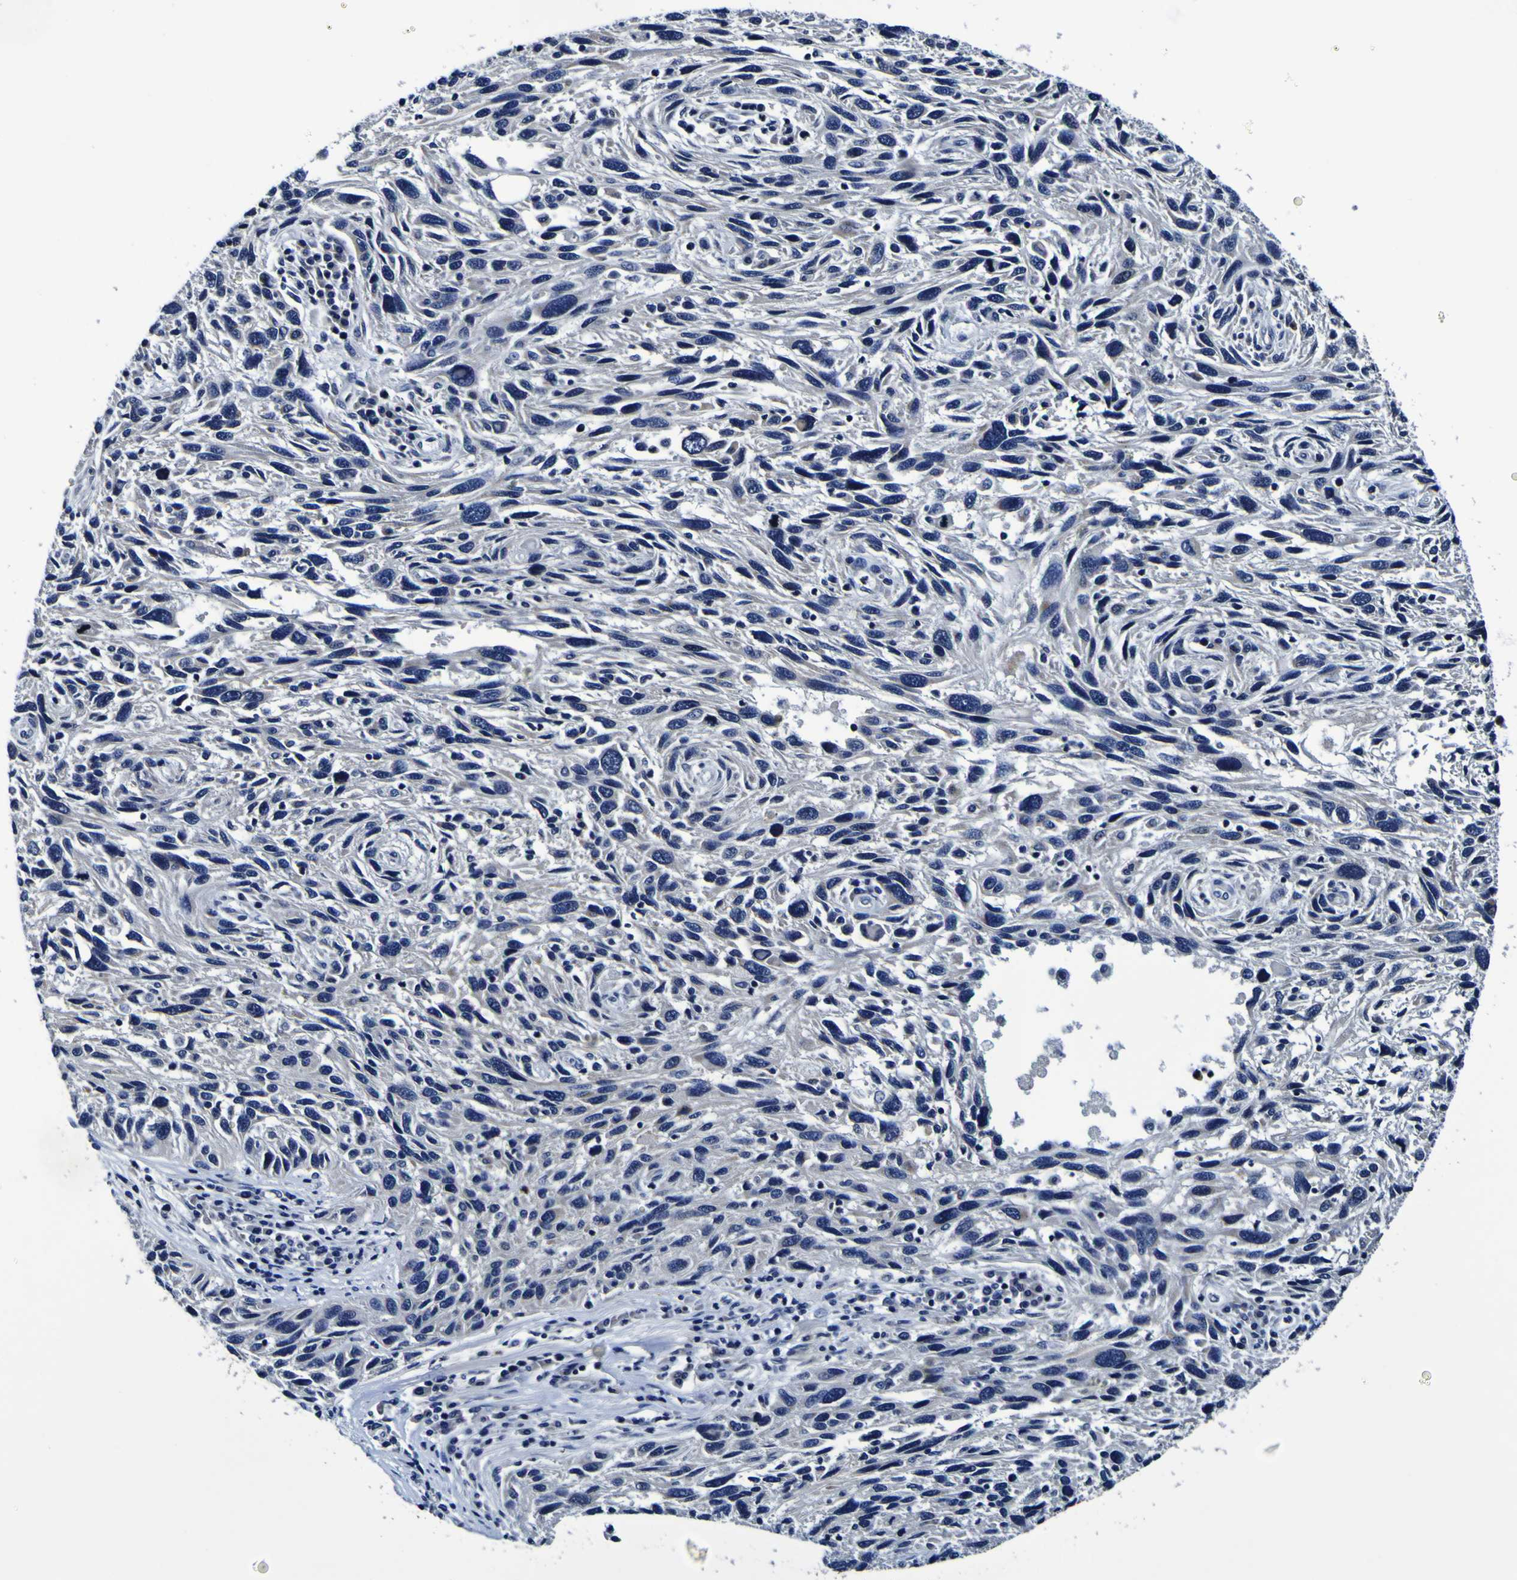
{"staining": {"intensity": "negative", "quantity": "none", "location": "none"}, "tissue": "melanoma", "cell_type": "Tumor cells", "image_type": "cancer", "snomed": [{"axis": "morphology", "description": "Malignant melanoma, NOS"}, {"axis": "topography", "description": "Skin"}], "caption": "High magnification brightfield microscopy of malignant melanoma stained with DAB (brown) and counterstained with hematoxylin (blue): tumor cells show no significant expression.", "gene": "PANK4", "patient": {"sex": "male", "age": 53}}